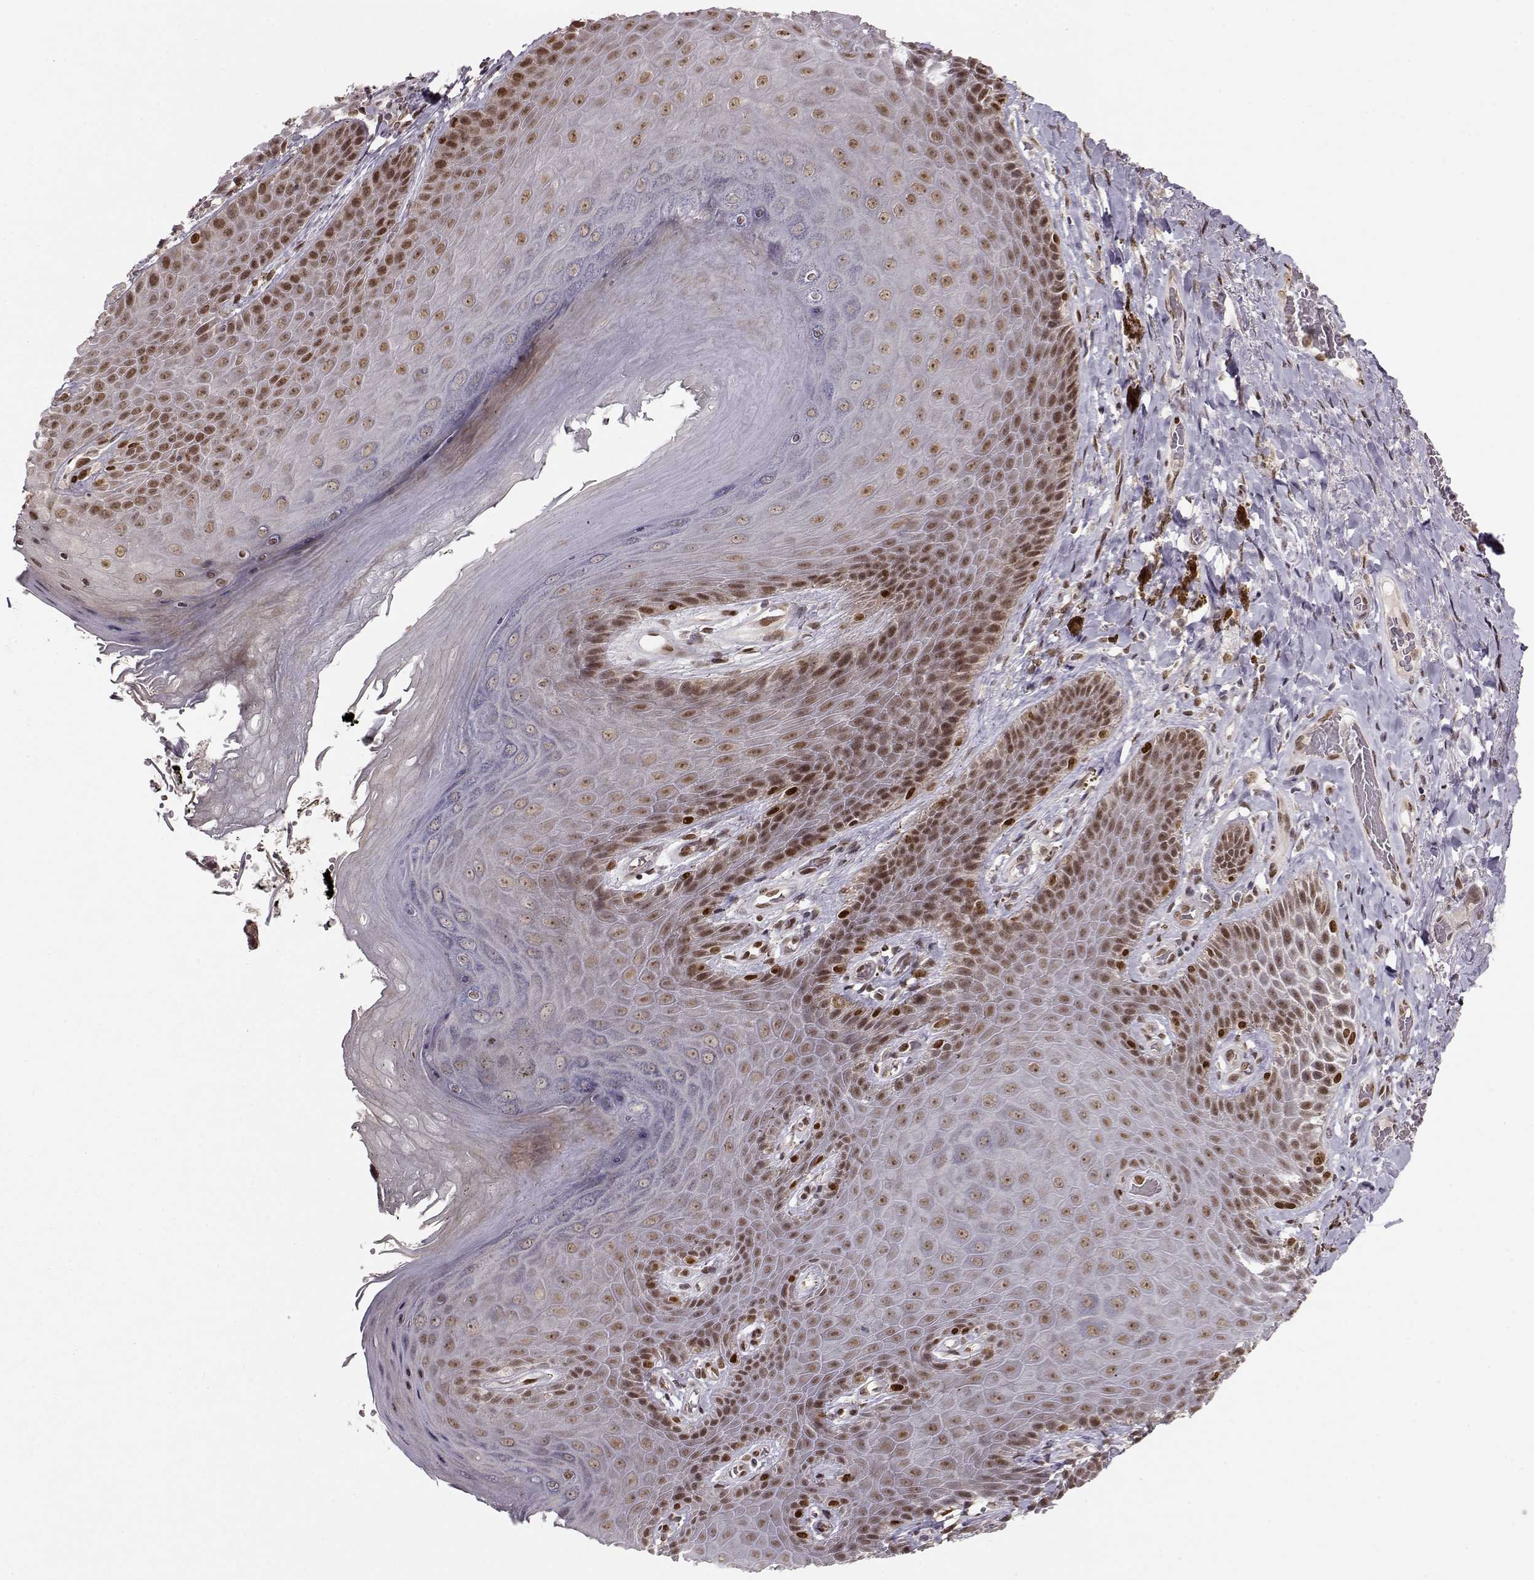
{"staining": {"intensity": "moderate", "quantity": ">75%", "location": "nuclear"}, "tissue": "skin", "cell_type": "Epidermal cells", "image_type": "normal", "snomed": [{"axis": "morphology", "description": "Normal tissue, NOS"}, {"axis": "topography", "description": "Skeletal muscle"}, {"axis": "topography", "description": "Anal"}, {"axis": "topography", "description": "Peripheral nerve tissue"}], "caption": "Brown immunohistochemical staining in normal skin exhibits moderate nuclear staining in about >75% of epidermal cells.", "gene": "RAI1", "patient": {"sex": "male", "age": 53}}